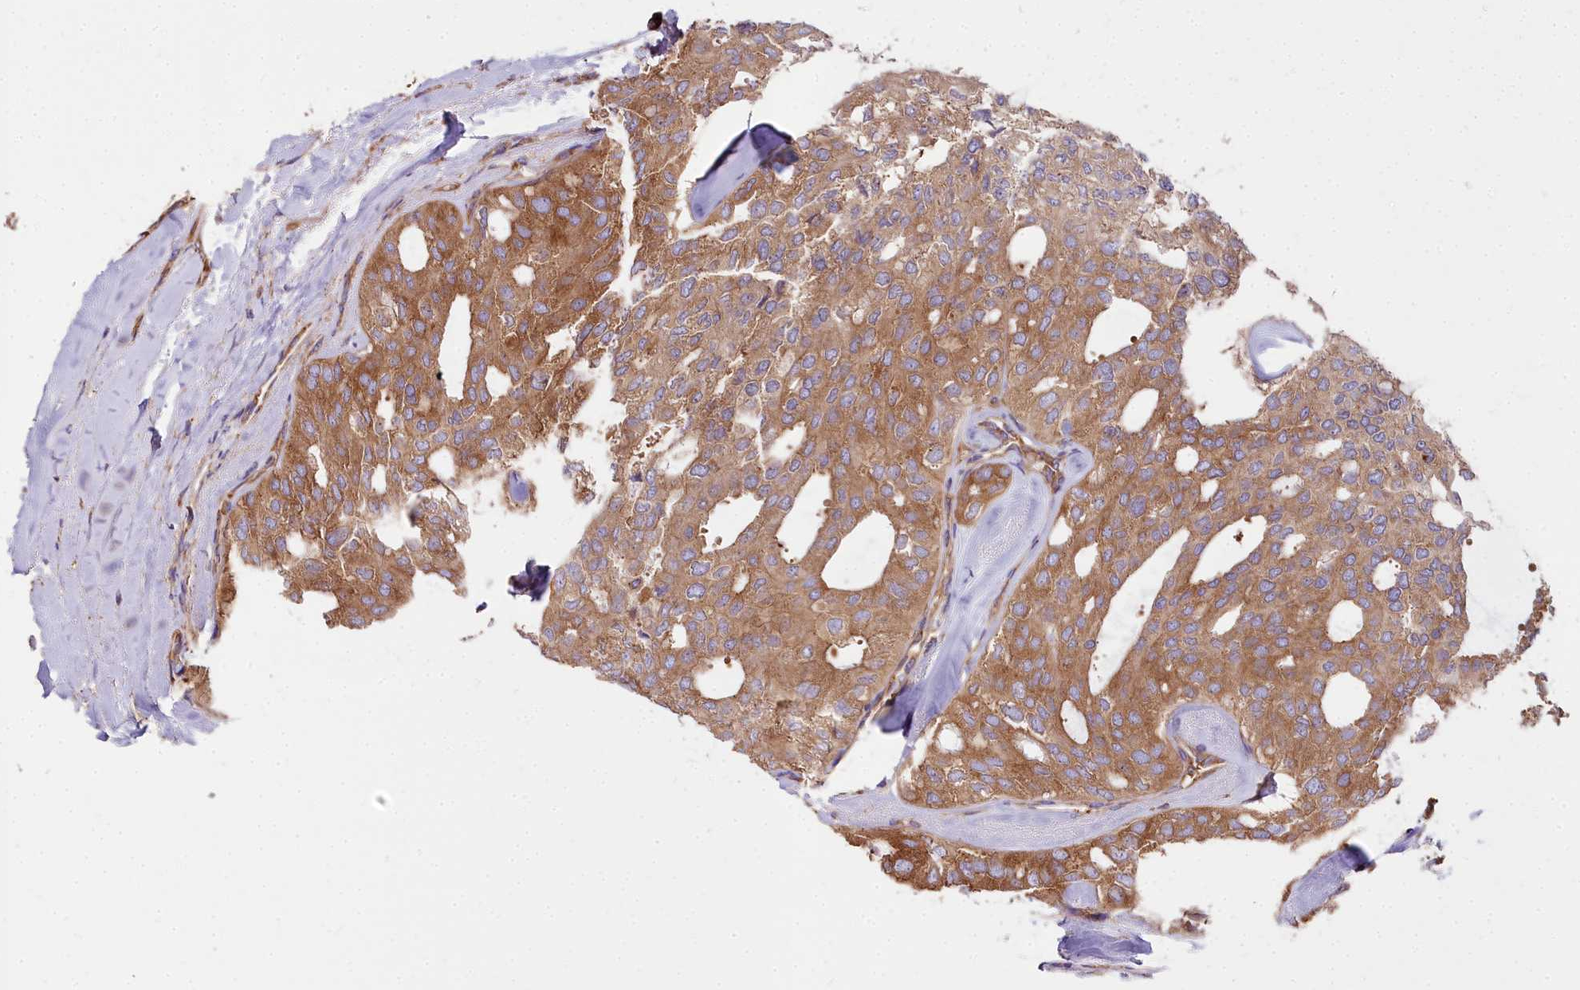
{"staining": {"intensity": "moderate", "quantity": ">75%", "location": "cytoplasmic/membranous"}, "tissue": "thyroid cancer", "cell_type": "Tumor cells", "image_type": "cancer", "snomed": [{"axis": "morphology", "description": "Follicular adenoma carcinoma, NOS"}, {"axis": "topography", "description": "Thyroid gland"}], "caption": "IHC image of neoplastic tissue: human thyroid cancer stained using immunohistochemistry (IHC) displays medium levels of moderate protein expression localized specifically in the cytoplasmic/membranous of tumor cells, appearing as a cytoplasmic/membranous brown color.", "gene": "DCTN3", "patient": {"sex": "male", "age": 75}}